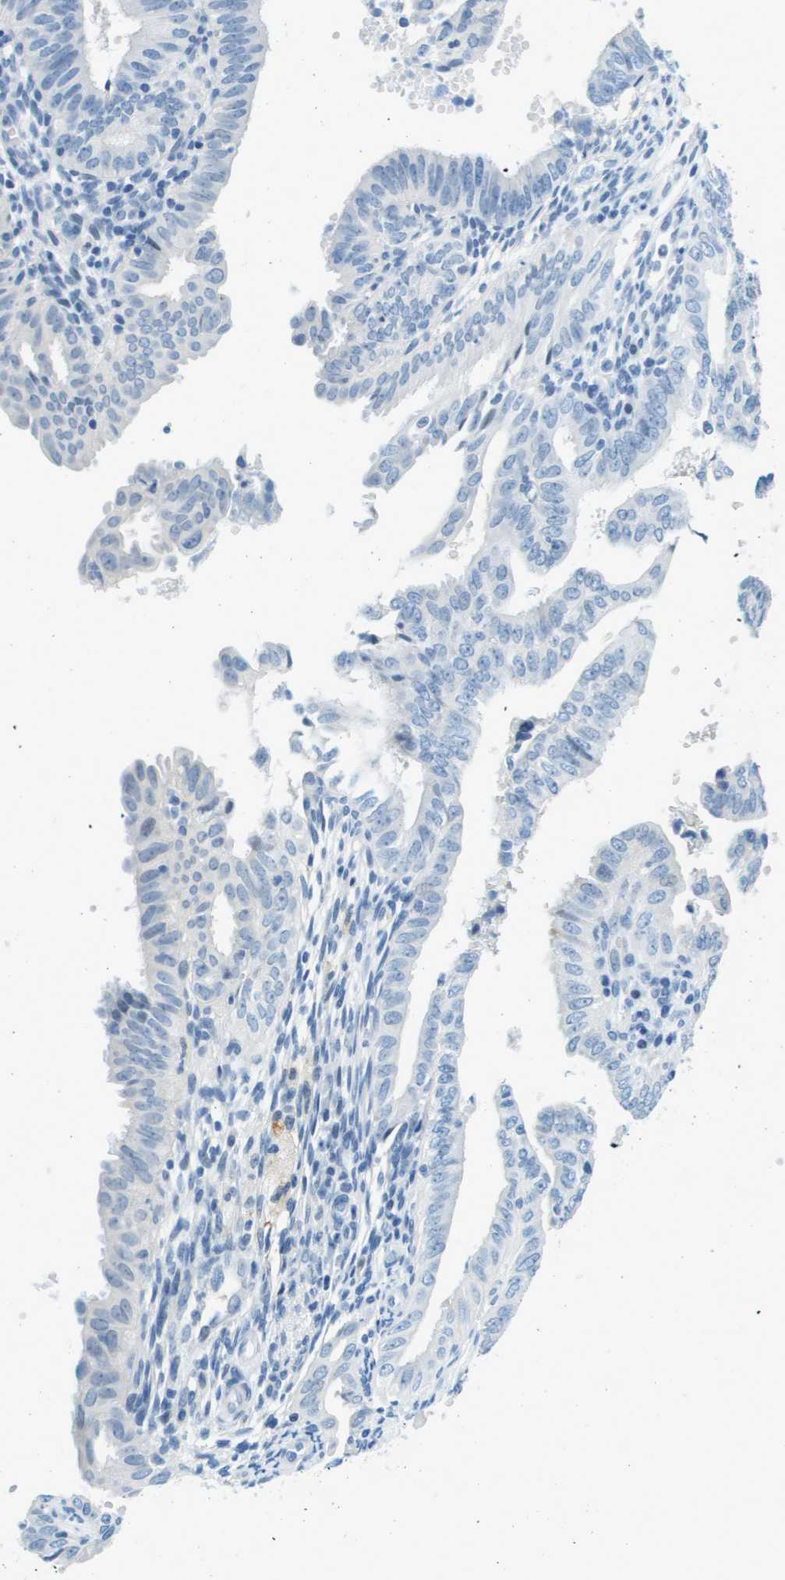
{"staining": {"intensity": "negative", "quantity": "none", "location": "none"}, "tissue": "endometrial cancer", "cell_type": "Tumor cells", "image_type": "cancer", "snomed": [{"axis": "morphology", "description": "Adenocarcinoma, NOS"}, {"axis": "topography", "description": "Endometrium"}], "caption": "The micrograph shows no significant positivity in tumor cells of endometrial cancer (adenocarcinoma).", "gene": "CDHR2", "patient": {"sex": "female", "age": 58}}